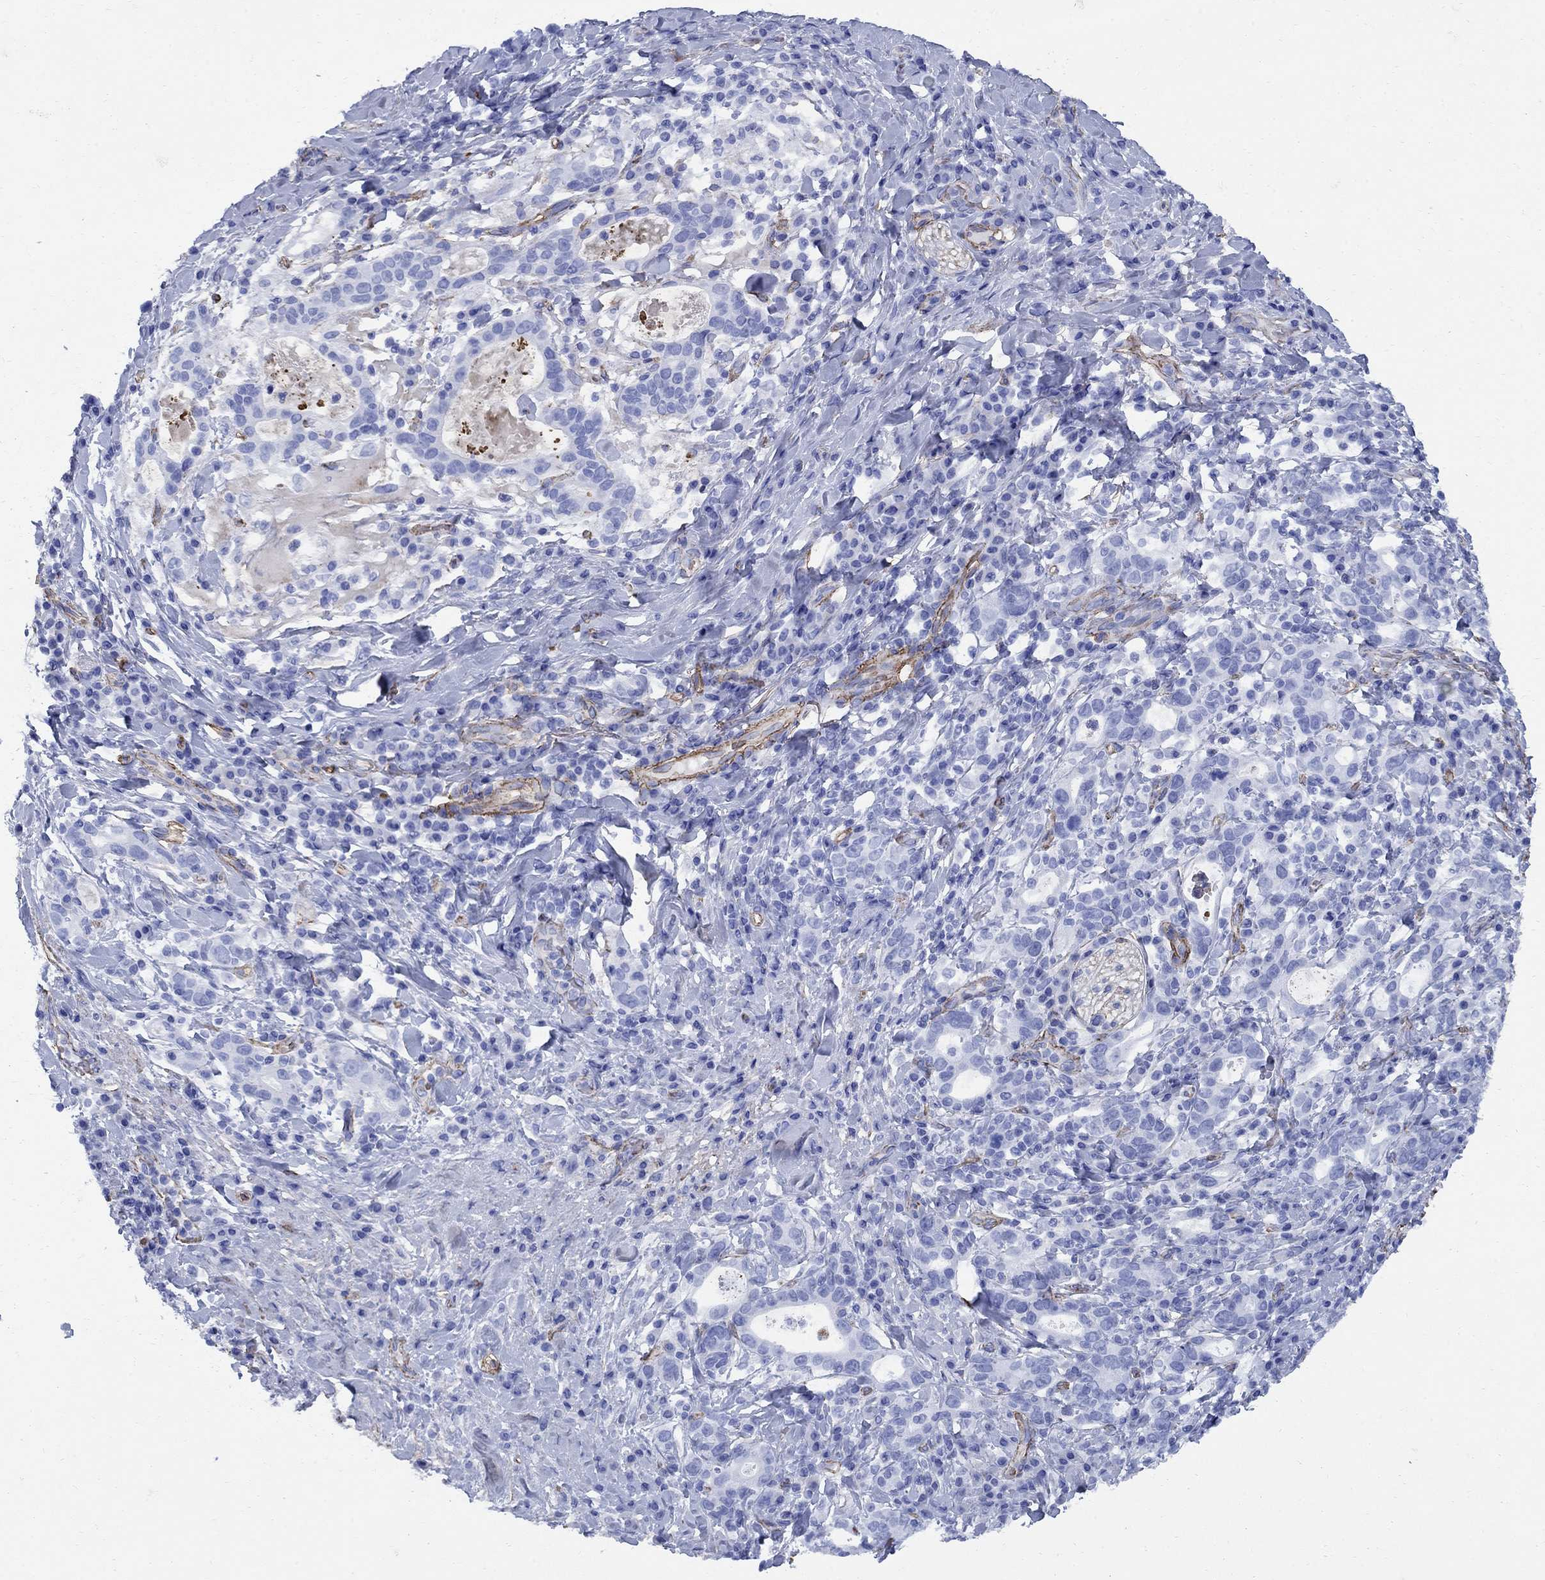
{"staining": {"intensity": "negative", "quantity": "none", "location": "none"}, "tissue": "stomach cancer", "cell_type": "Tumor cells", "image_type": "cancer", "snomed": [{"axis": "morphology", "description": "Adenocarcinoma, NOS"}, {"axis": "topography", "description": "Stomach"}], "caption": "This is an IHC image of adenocarcinoma (stomach). There is no staining in tumor cells.", "gene": "VTN", "patient": {"sex": "male", "age": 79}}